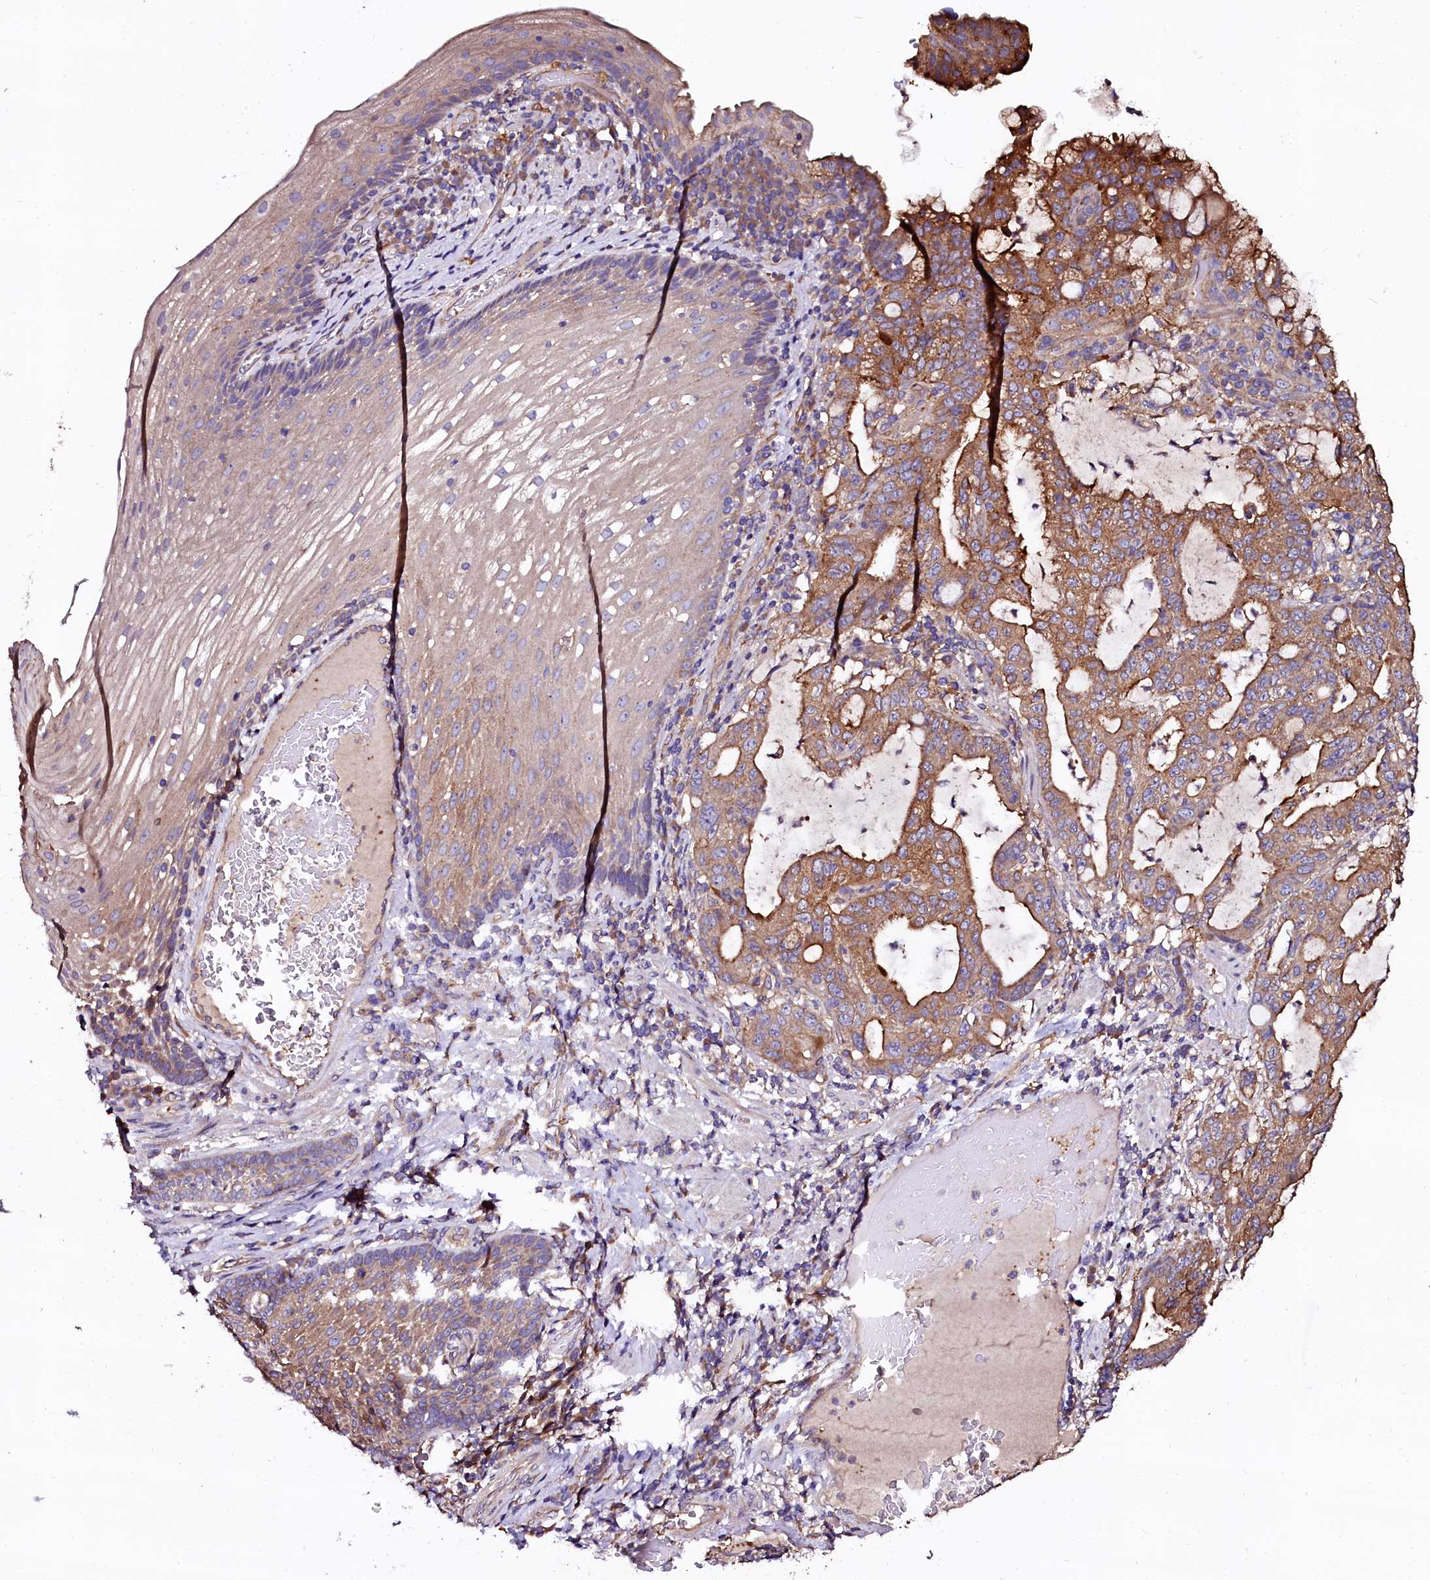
{"staining": {"intensity": "moderate", "quantity": ">75%", "location": "cytoplasmic/membranous"}, "tissue": "stomach cancer", "cell_type": "Tumor cells", "image_type": "cancer", "snomed": [{"axis": "morphology", "description": "Normal tissue, NOS"}, {"axis": "morphology", "description": "Adenocarcinoma, NOS"}, {"axis": "topography", "description": "Esophagus"}, {"axis": "topography", "description": "Stomach, upper"}, {"axis": "topography", "description": "Peripheral nerve tissue"}], "caption": "Stomach cancer was stained to show a protein in brown. There is medium levels of moderate cytoplasmic/membranous staining in about >75% of tumor cells.", "gene": "APPL2", "patient": {"sex": "male", "age": 62}}